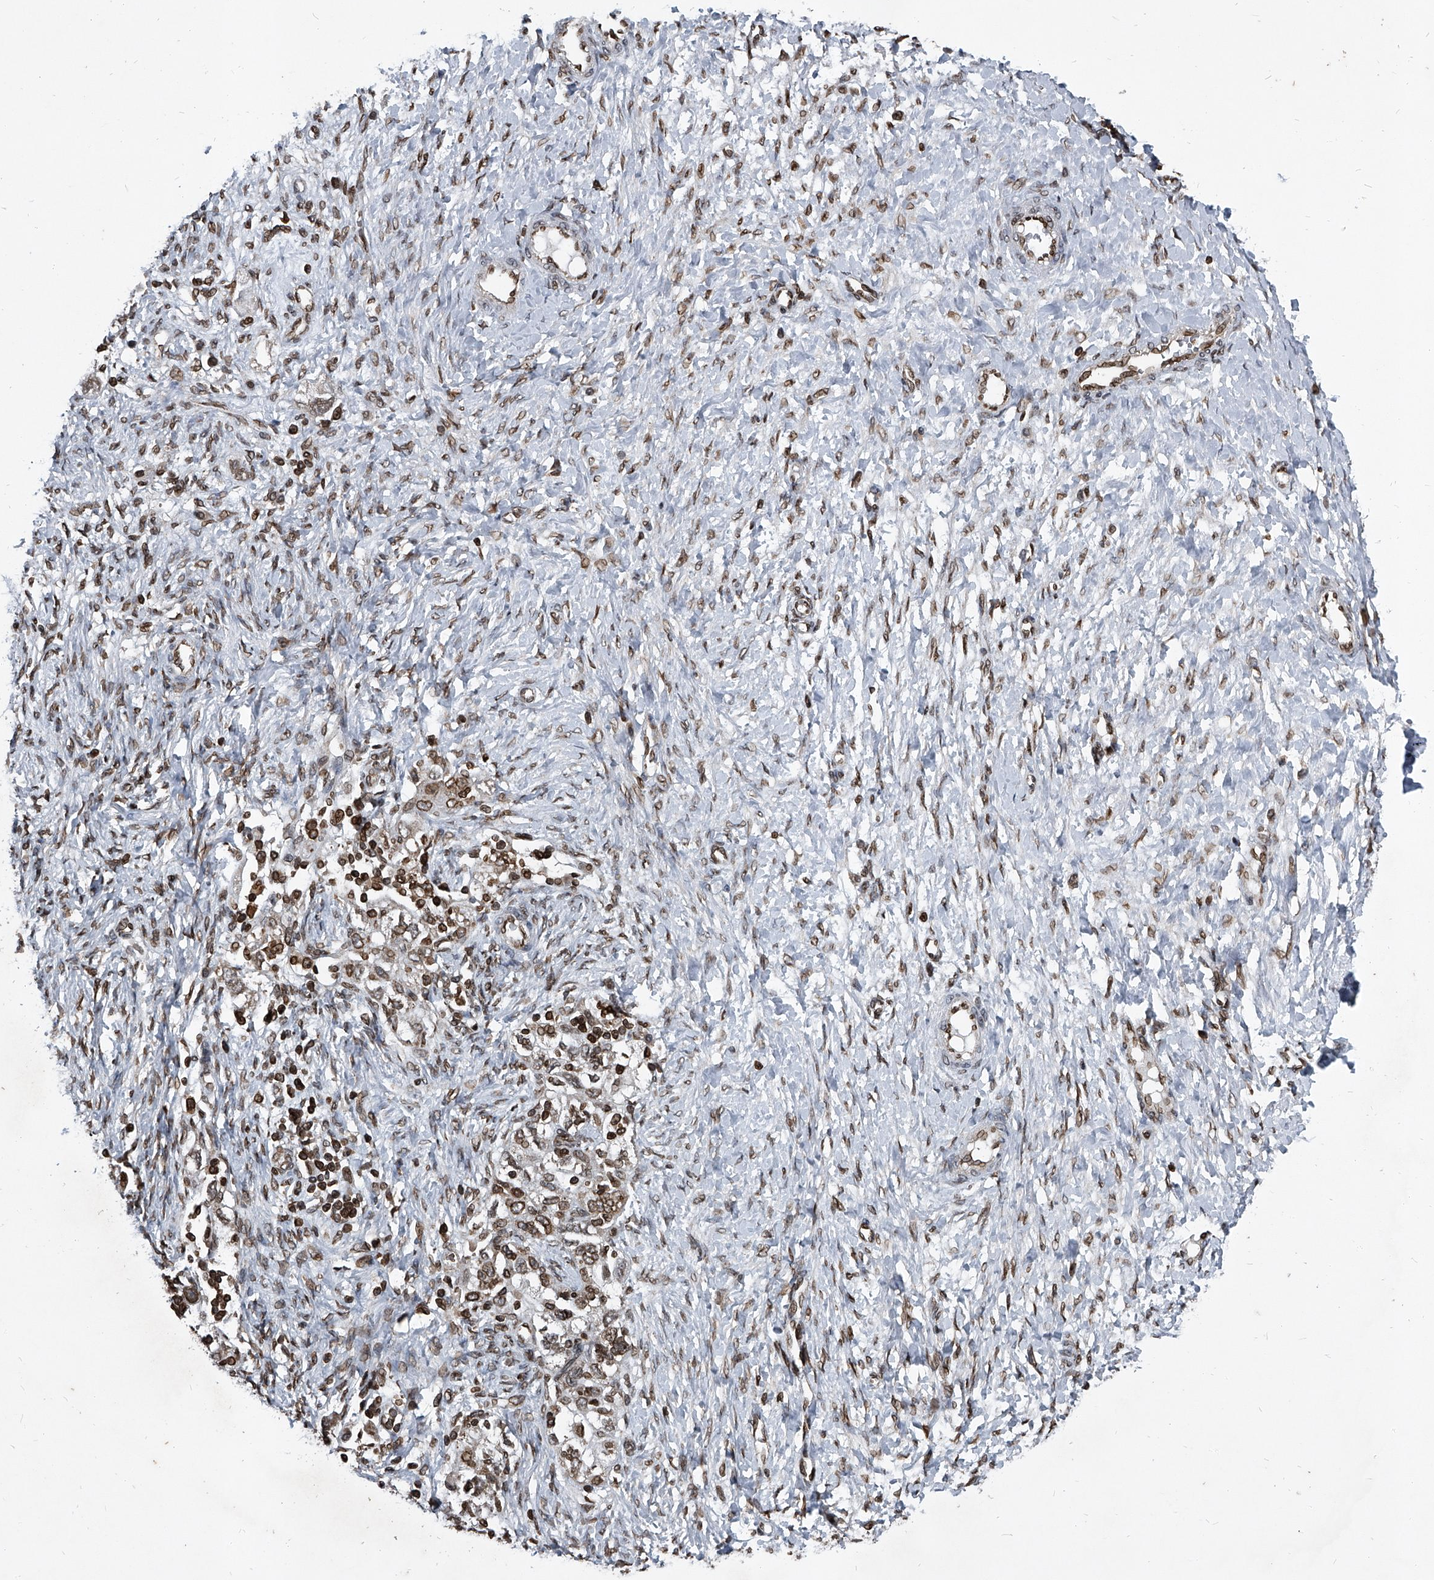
{"staining": {"intensity": "moderate", "quantity": ">75%", "location": "nuclear"}, "tissue": "ovarian cancer", "cell_type": "Tumor cells", "image_type": "cancer", "snomed": [{"axis": "morphology", "description": "Carcinoma, NOS"}, {"axis": "morphology", "description": "Cystadenocarcinoma, serous, NOS"}, {"axis": "topography", "description": "Ovary"}], "caption": "Human carcinoma (ovarian) stained with a protein marker shows moderate staining in tumor cells.", "gene": "PHF20", "patient": {"sex": "female", "age": 69}}